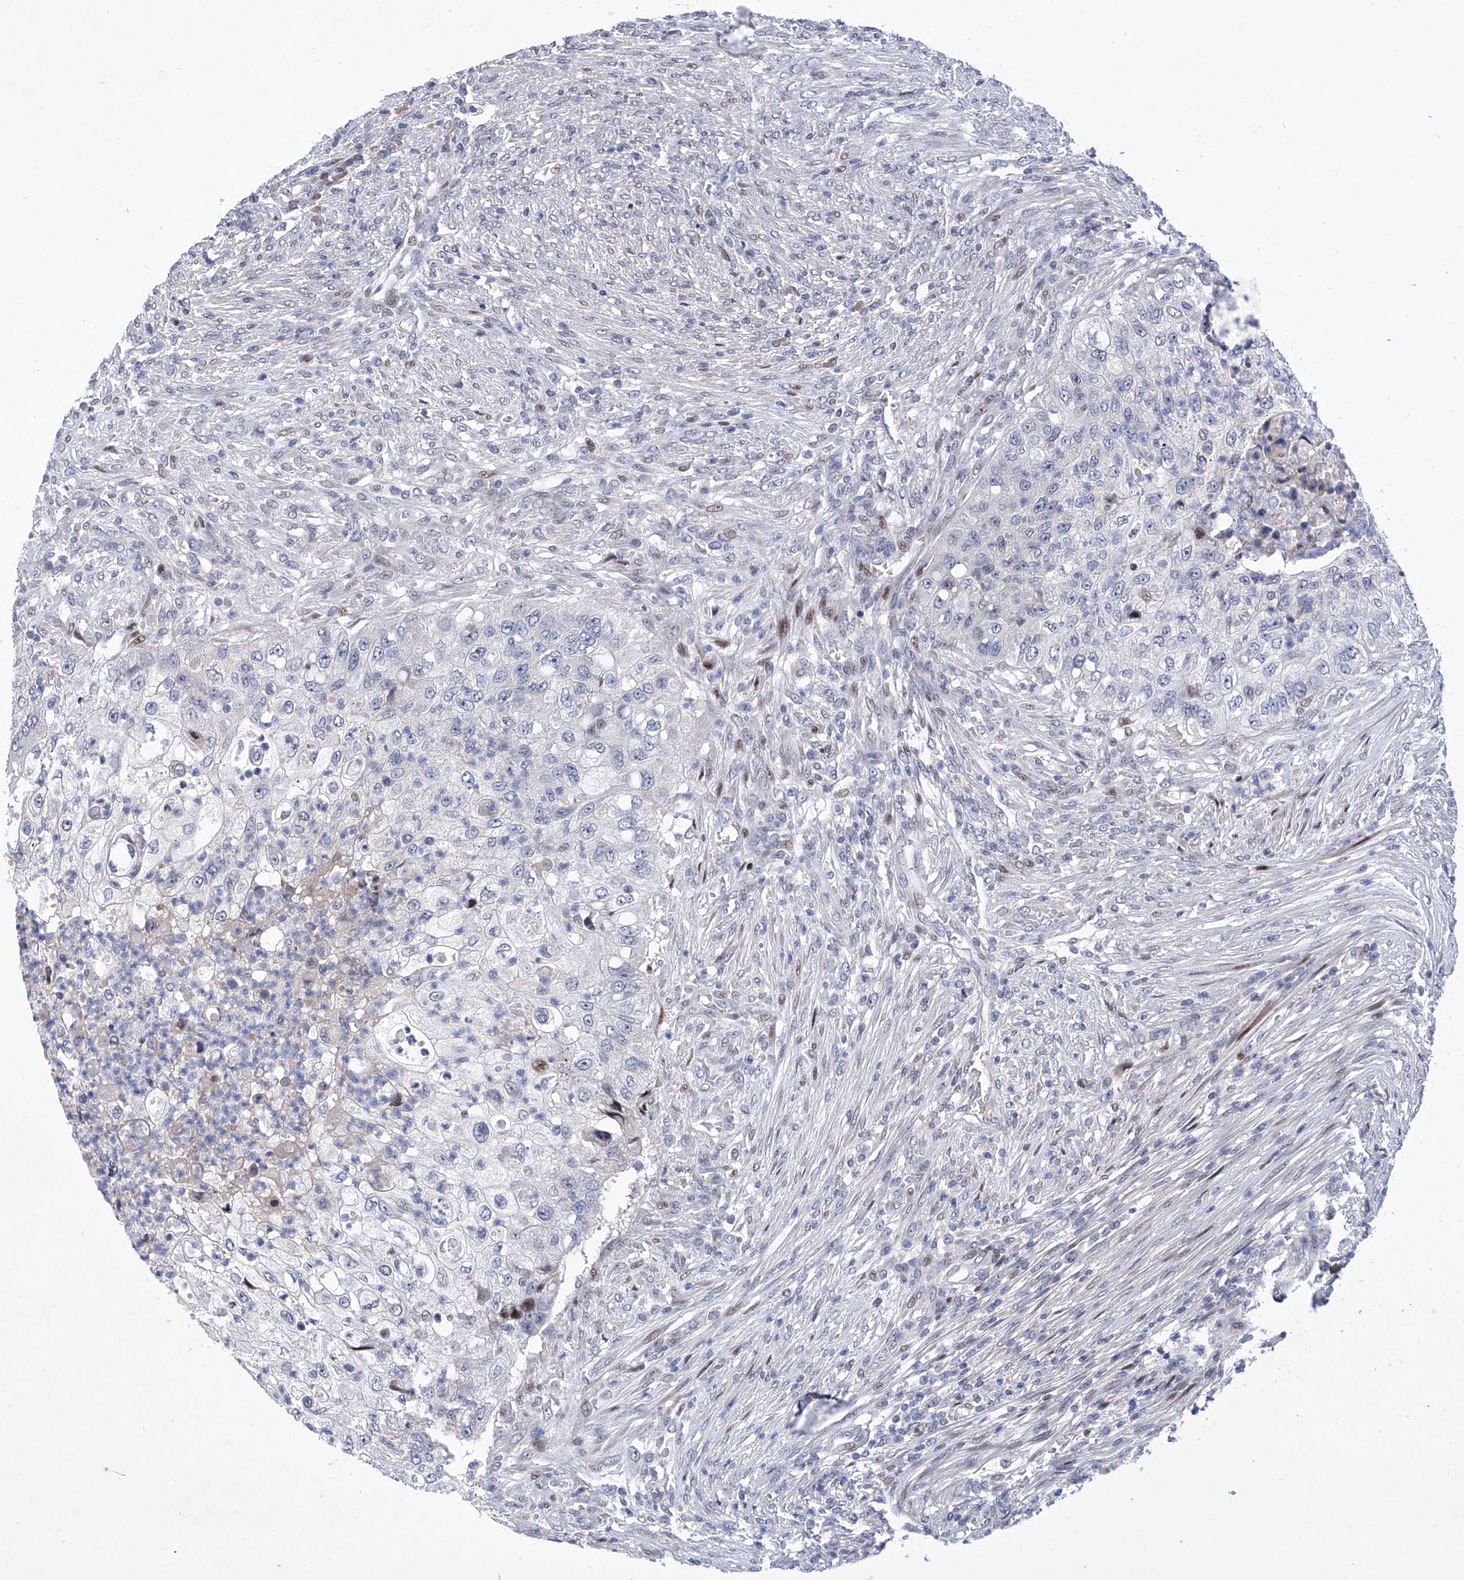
{"staining": {"intensity": "negative", "quantity": "none", "location": "none"}, "tissue": "urothelial cancer", "cell_type": "Tumor cells", "image_type": "cancer", "snomed": [{"axis": "morphology", "description": "Urothelial carcinoma, High grade"}, {"axis": "topography", "description": "Urinary bladder"}], "caption": "Human urothelial carcinoma (high-grade) stained for a protein using IHC demonstrates no expression in tumor cells.", "gene": "NUFIP1", "patient": {"sex": "female", "age": 60}}